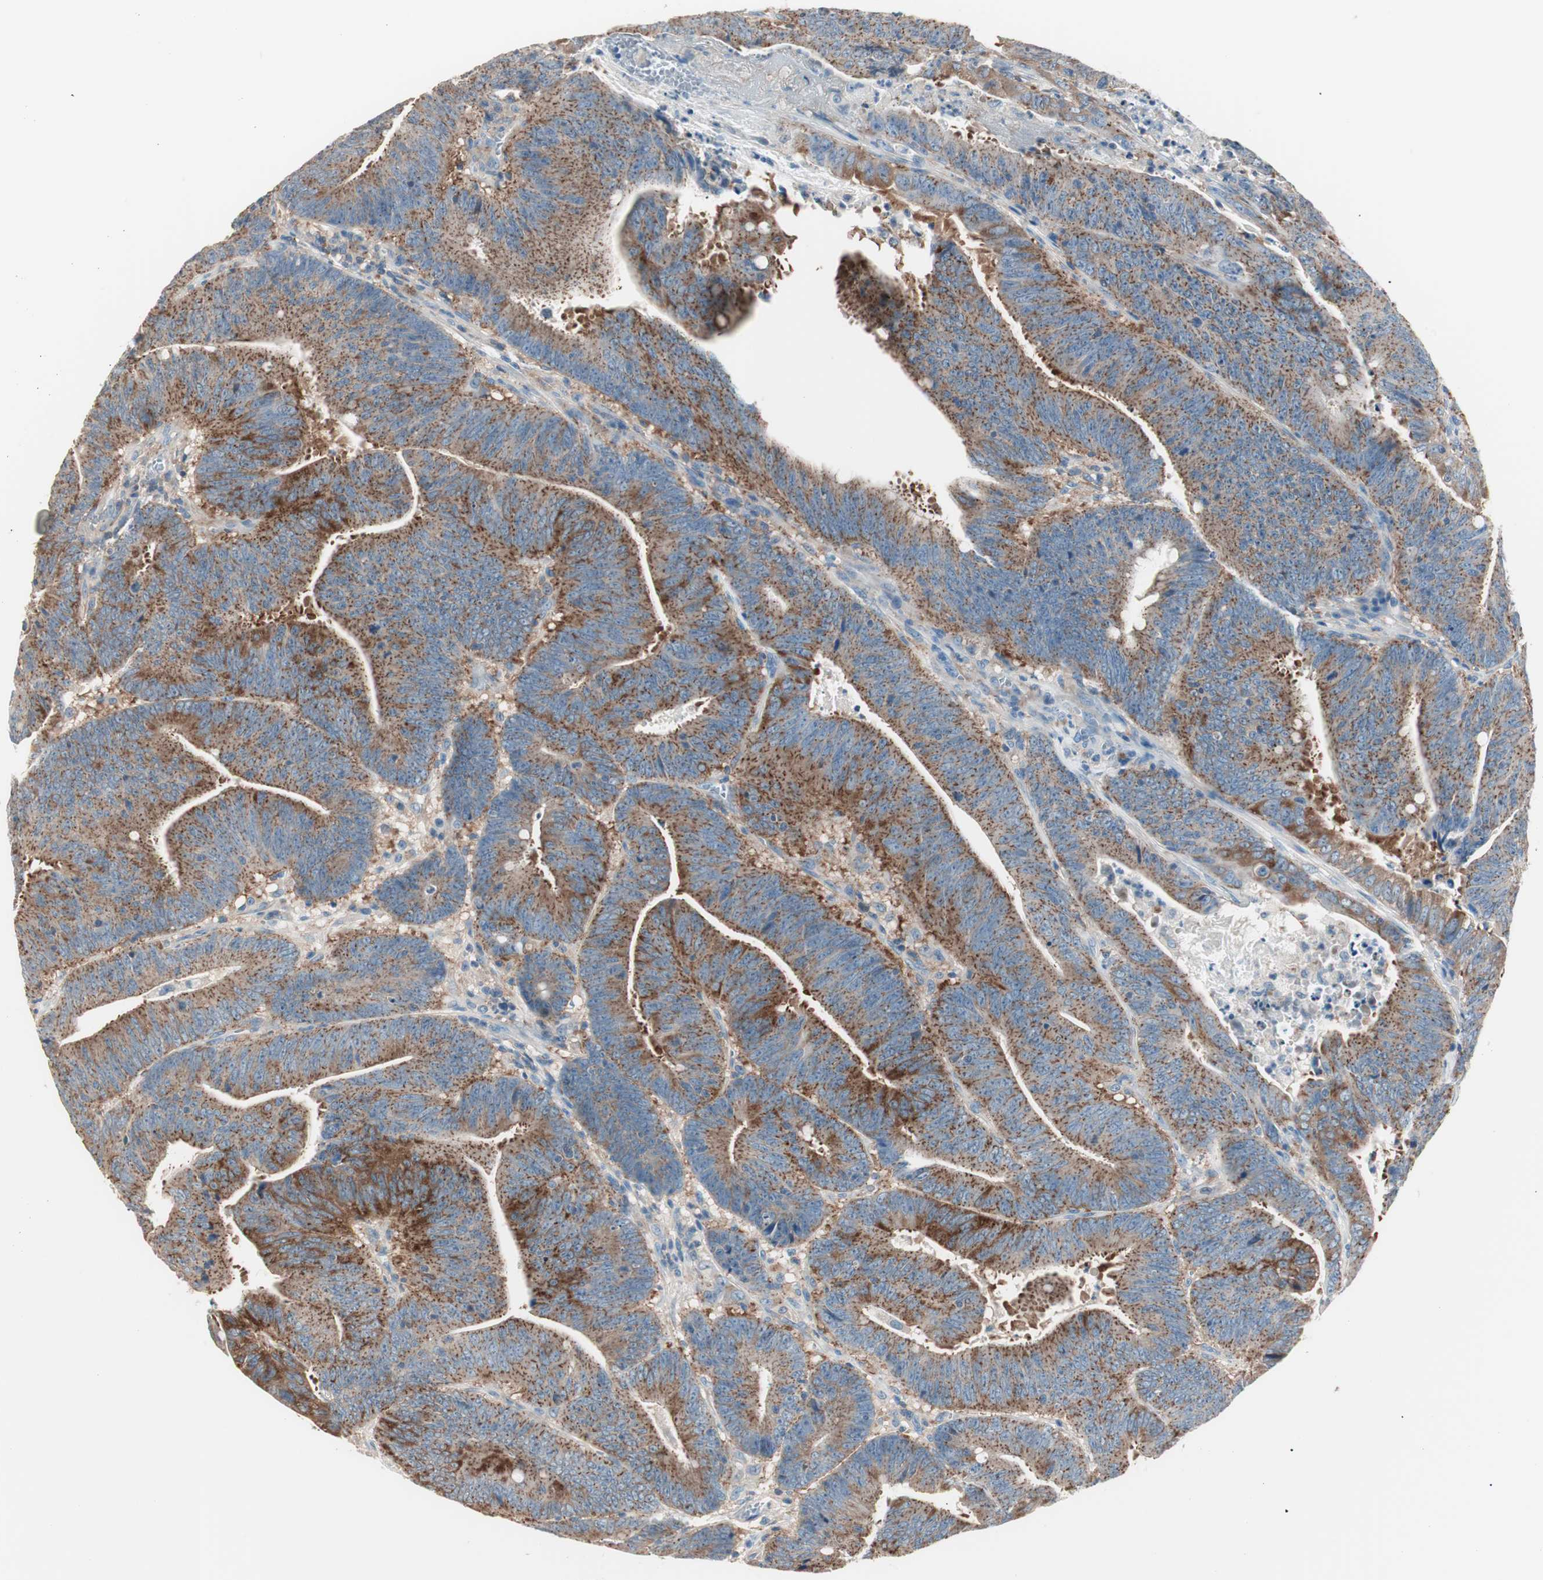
{"staining": {"intensity": "moderate", "quantity": ">75%", "location": "cytoplasmic/membranous"}, "tissue": "colorectal cancer", "cell_type": "Tumor cells", "image_type": "cancer", "snomed": [{"axis": "morphology", "description": "Adenocarcinoma, NOS"}, {"axis": "topography", "description": "Colon"}], "caption": "DAB immunohistochemical staining of human colorectal adenocarcinoma exhibits moderate cytoplasmic/membranous protein positivity in approximately >75% of tumor cells.", "gene": "RAD54B", "patient": {"sex": "male", "age": 45}}